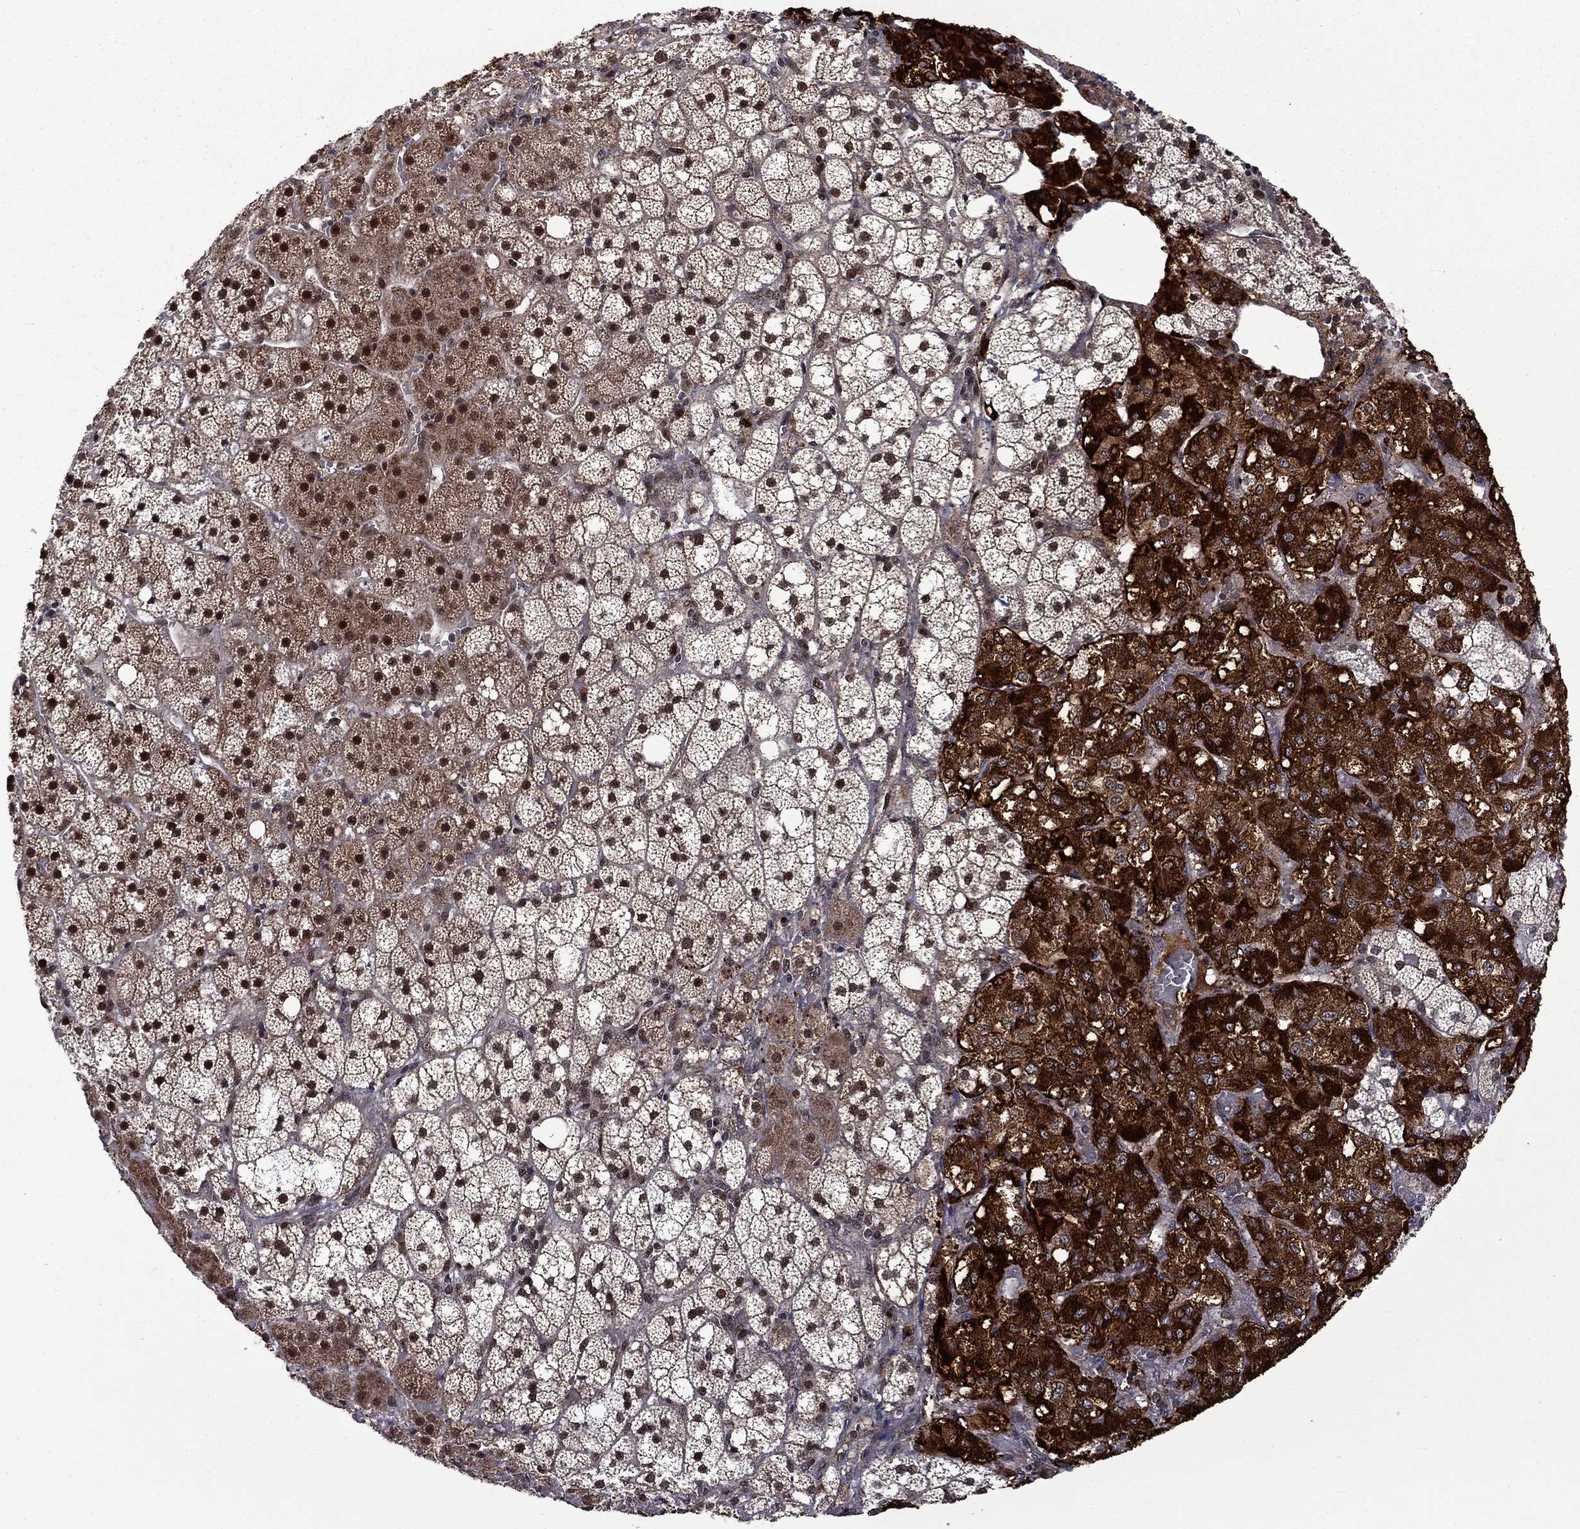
{"staining": {"intensity": "strong", "quantity": "25%-75%", "location": "cytoplasmic/membranous,nuclear"}, "tissue": "adrenal gland", "cell_type": "Glandular cells", "image_type": "normal", "snomed": [{"axis": "morphology", "description": "Normal tissue, NOS"}, {"axis": "topography", "description": "Adrenal gland"}], "caption": "Brown immunohistochemical staining in normal human adrenal gland displays strong cytoplasmic/membranous,nuclear positivity in about 25%-75% of glandular cells.", "gene": "KPNA3", "patient": {"sex": "male", "age": 53}}